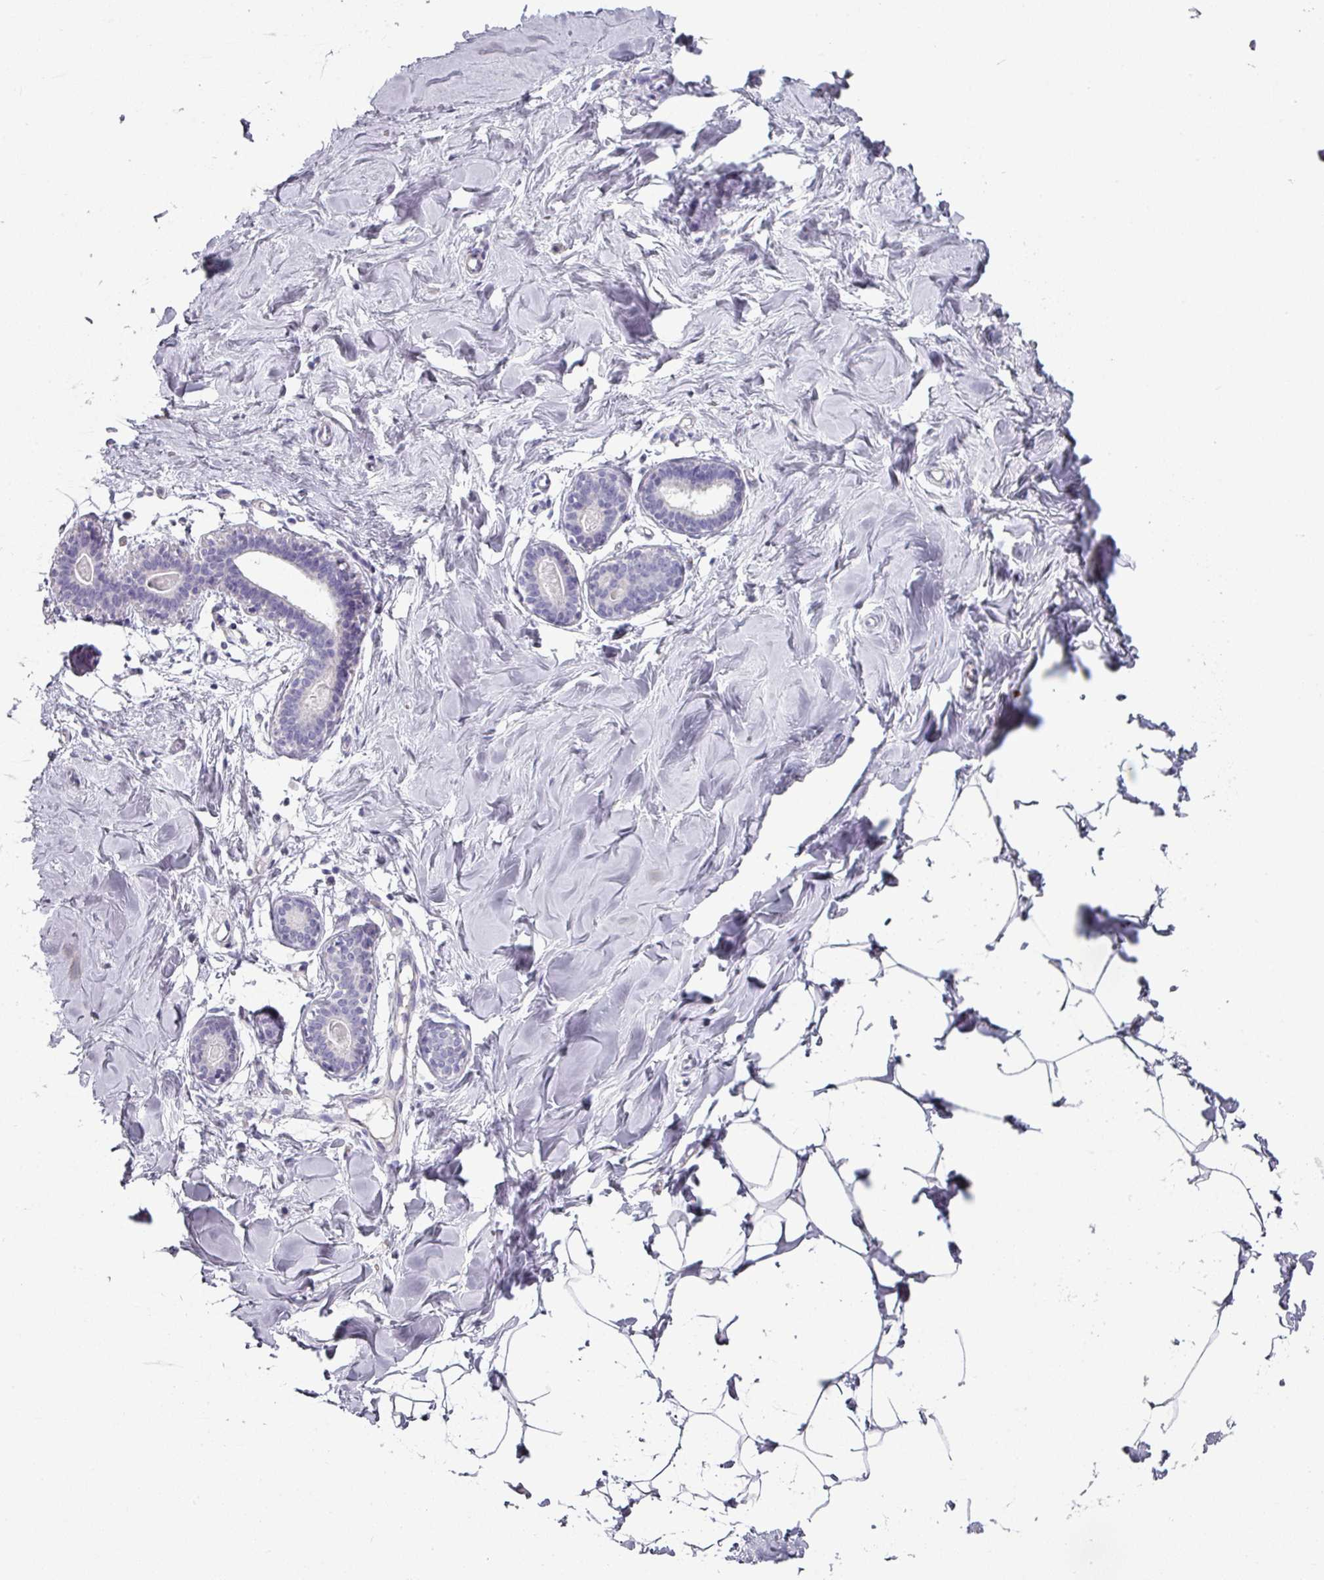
{"staining": {"intensity": "negative", "quantity": "none", "location": "none"}, "tissue": "breast", "cell_type": "Adipocytes", "image_type": "normal", "snomed": [{"axis": "morphology", "description": "Normal tissue, NOS"}, {"axis": "topography", "description": "Breast"}], "caption": "DAB (3,3'-diaminobenzidine) immunohistochemical staining of unremarkable breast reveals no significant staining in adipocytes. (DAB immunohistochemistry (IHC) with hematoxylin counter stain).", "gene": "SLC17A7", "patient": {"sex": "female", "age": 23}}